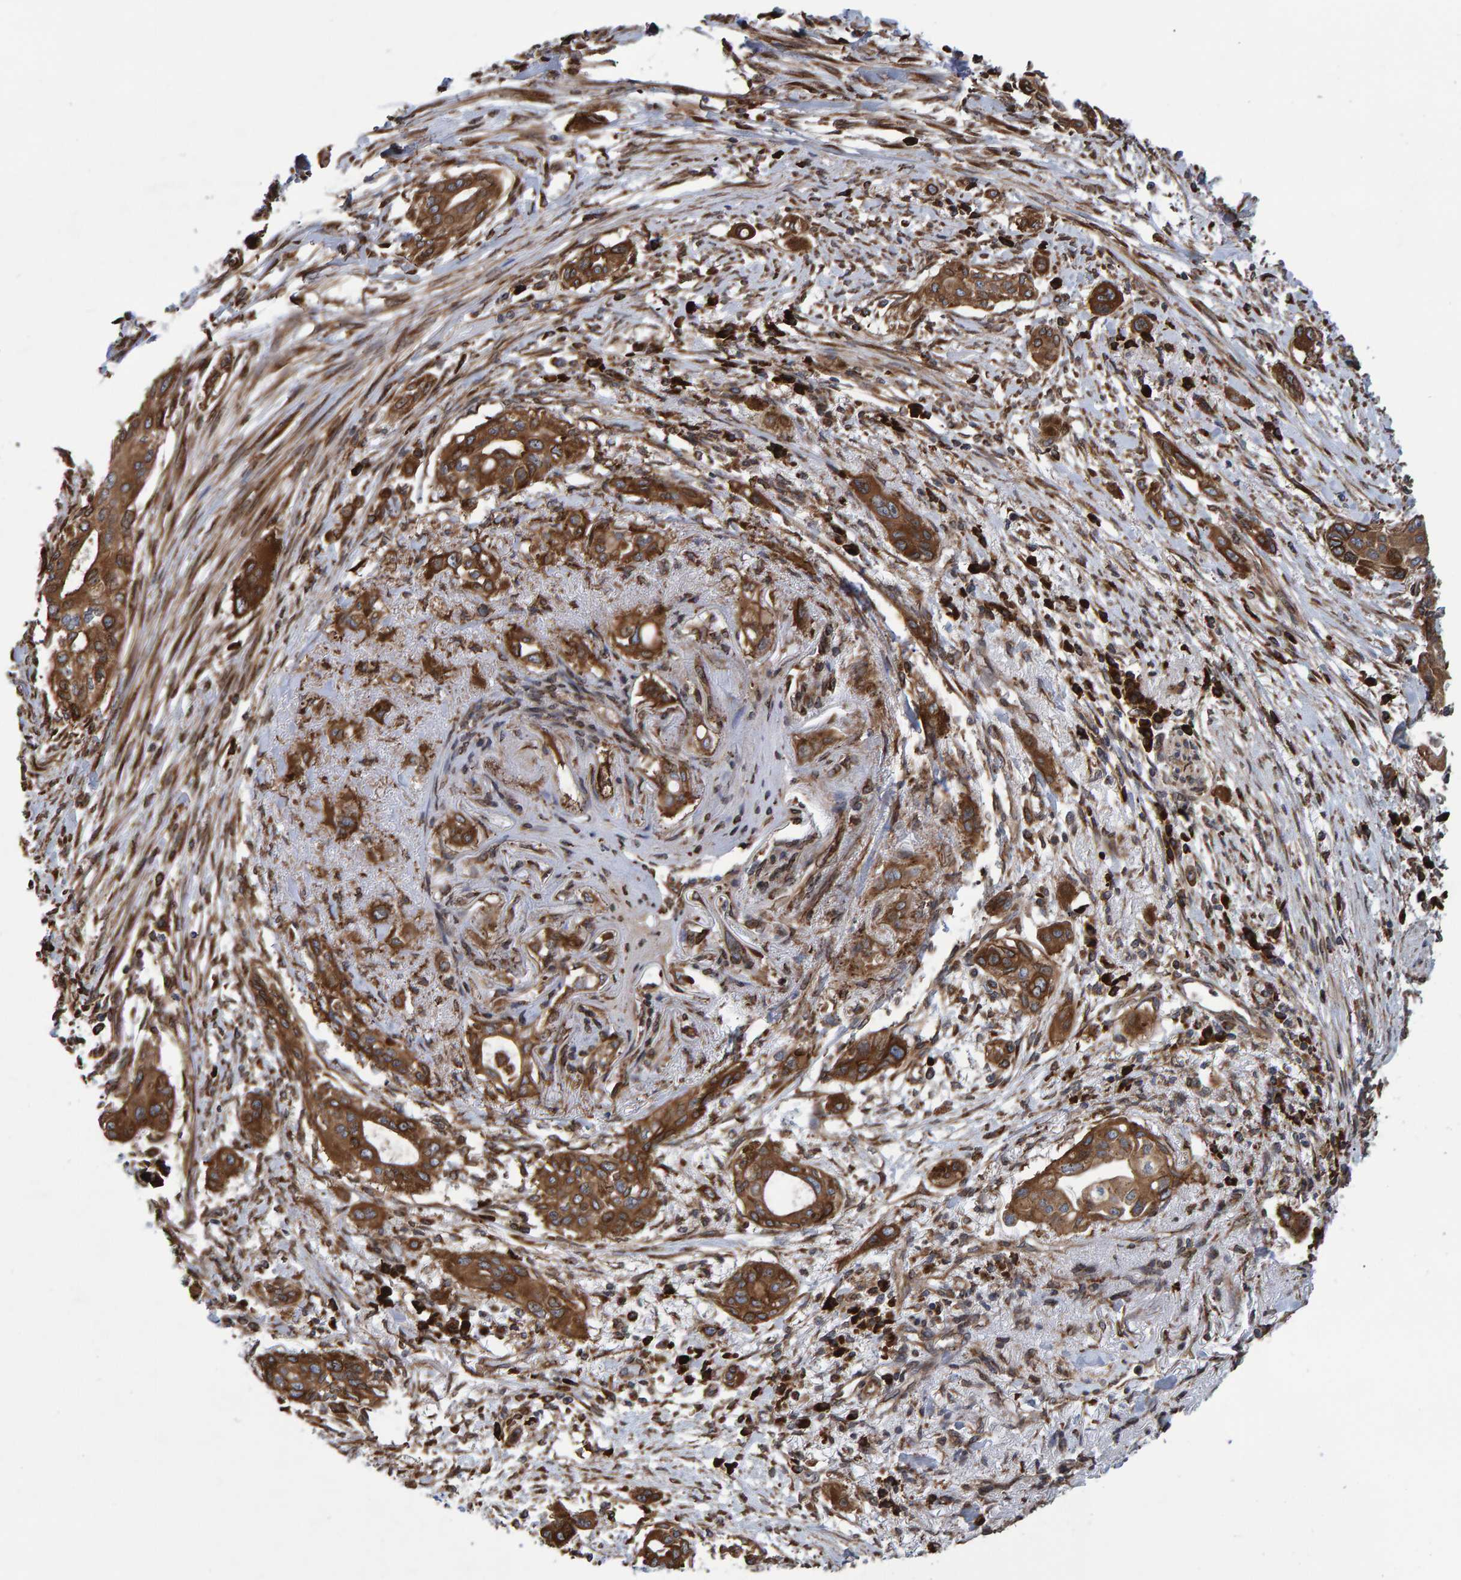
{"staining": {"intensity": "moderate", "quantity": ">75%", "location": "cytoplasmic/membranous"}, "tissue": "pancreatic cancer", "cell_type": "Tumor cells", "image_type": "cancer", "snomed": [{"axis": "morphology", "description": "Adenocarcinoma, NOS"}, {"axis": "topography", "description": "Pancreas"}], "caption": "Protein staining demonstrates moderate cytoplasmic/membranous expression in about >75% of tumor cells in pancreatic cancer.", "gene": "FAM117A", "patient": {"sex": "female", "age": 60}}